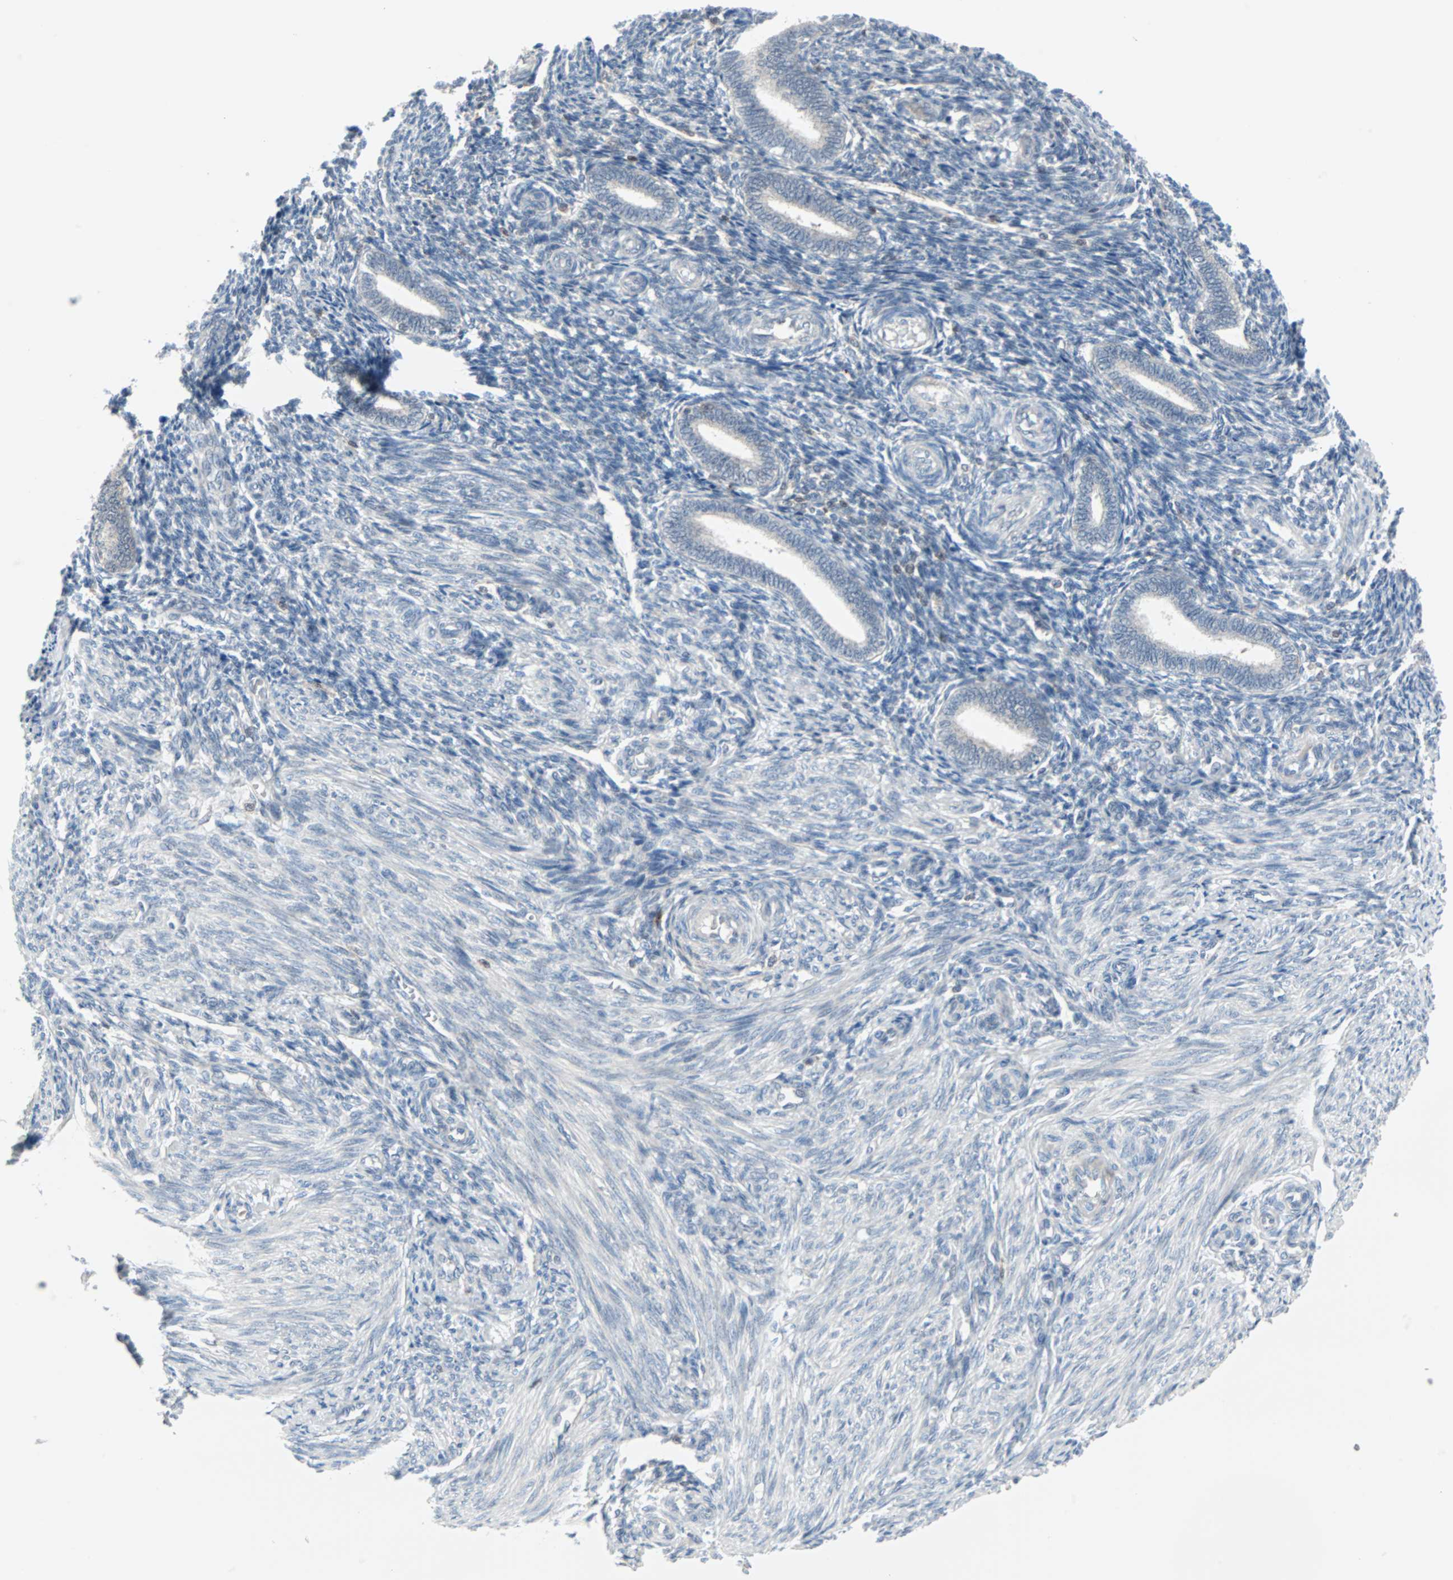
{"staining": {"intensity": "negative", "quantity": "none", "location": "none"}, "tissue": "endometrium", "cell_type": "Cells in endometrial stroma", "image_type": "normal", "snomed": [{"axis": "morphology", "description": "Normal tissue, NOS"}, {"axis": "topography", "description": "Endometrium"}], "caption": "The IHC micrograph has no significant staining in cells in endometrial stroma of endometrium.", "gene": "CASP3", "patient": {"sex": "female", "age": 27}}